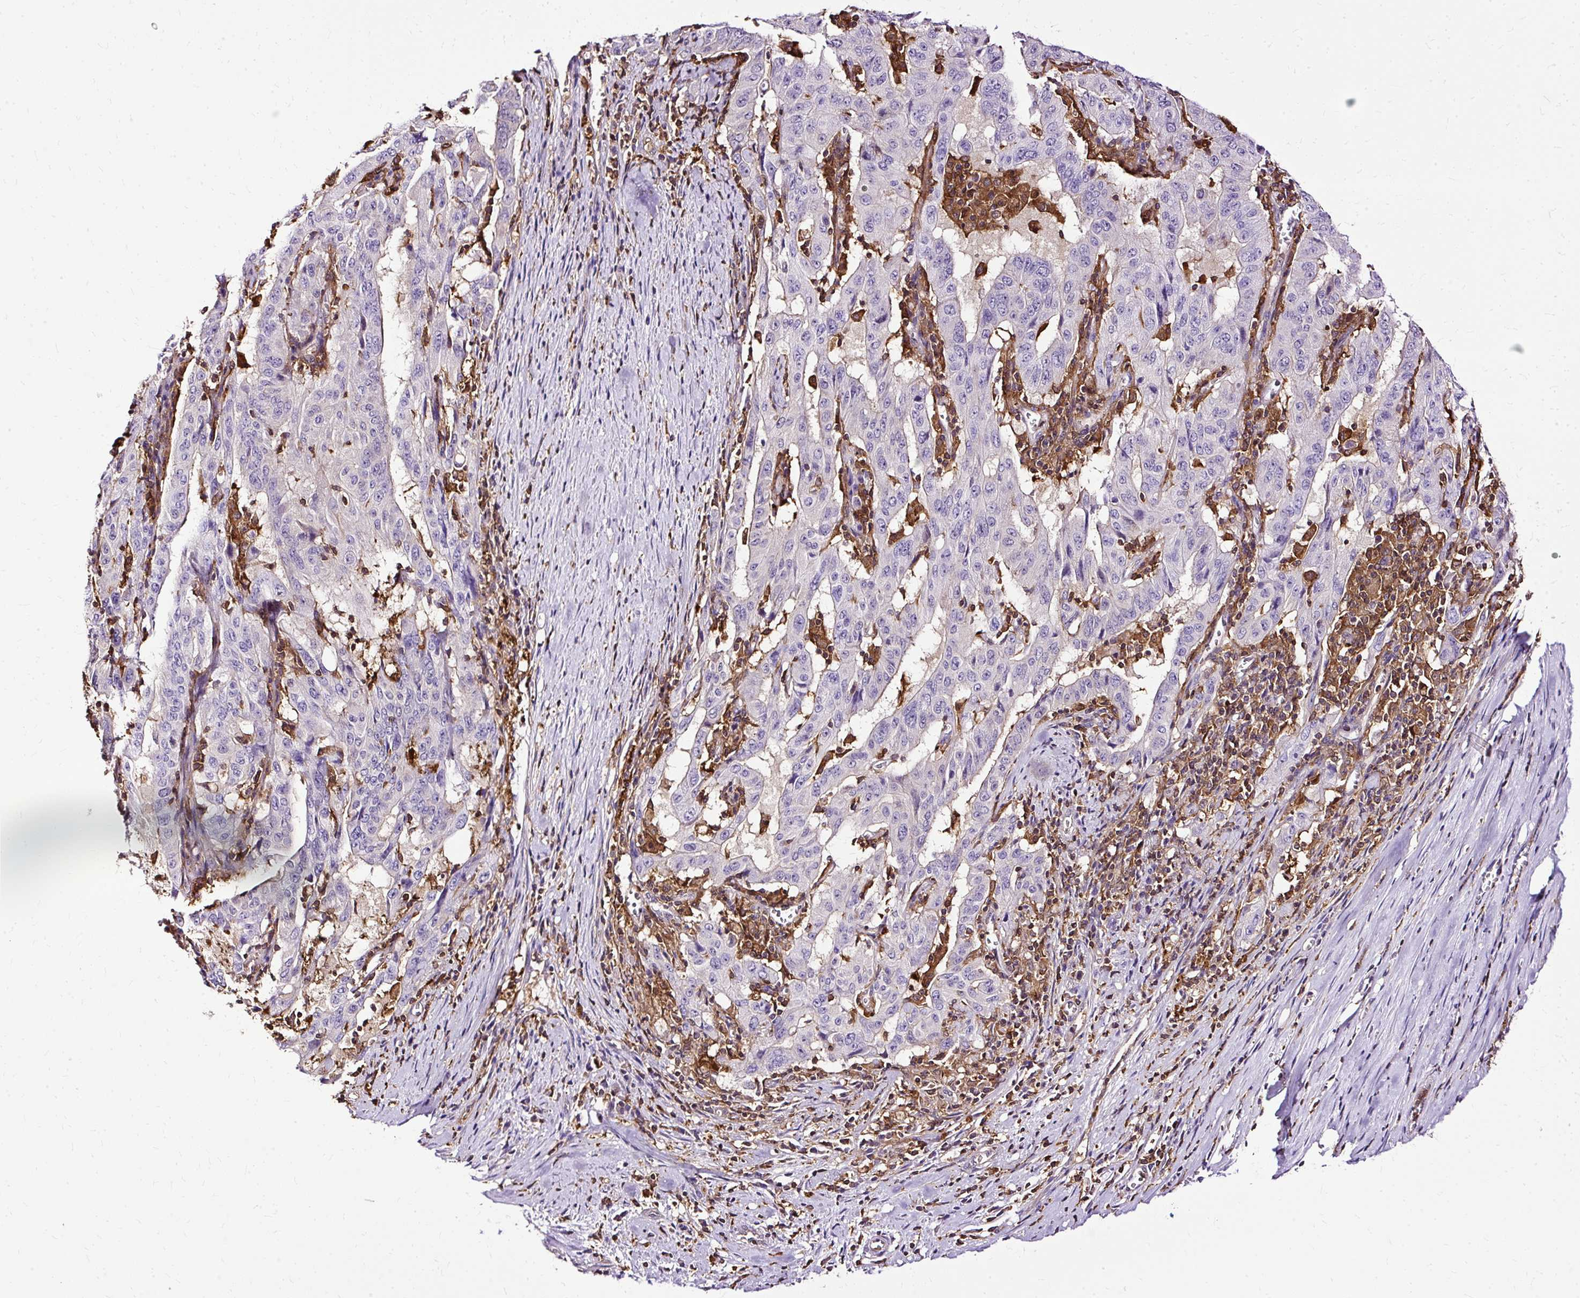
{"staining": {"intensity": "negative", "quantity": "none", "location": "none"}, "tissue": "pancreatic cancer", "cell_type": "Tumor cells", "image_type": "cancer", "snomed": [{"axis": "morphology", "description": "Adenocarcinoma, NOS"}, {"axis": "topography", "description": "Pancreas"}], "caption": "Immunohistochemistry of human adenocarcinoma (pancreatic) shows no expression in tumor cells.", "gene": "TWF2", "patient": {"sex": "male", "age": 63}}